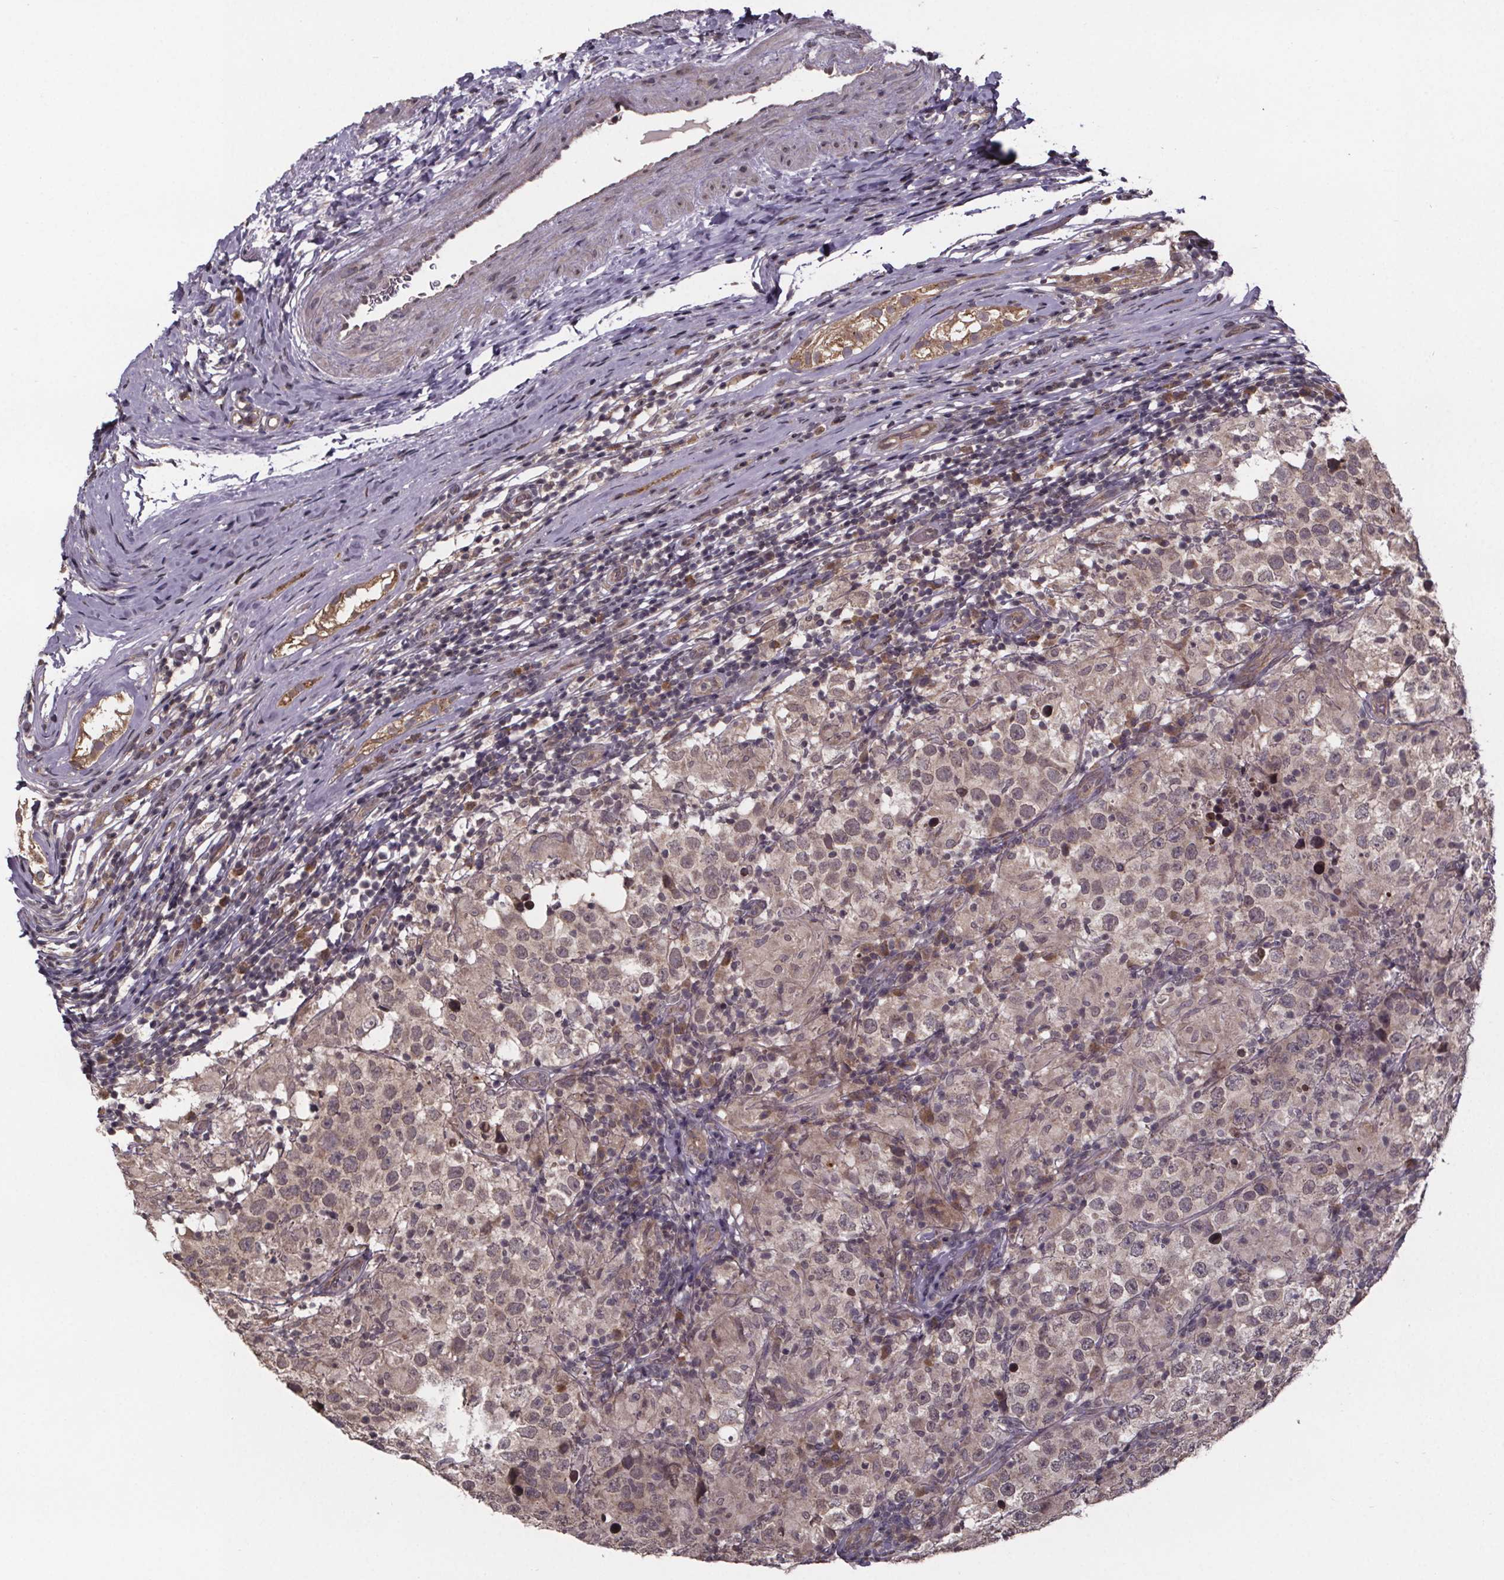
{"staining": {"intensity": "weak", "quantity": ">75%", "location": "cytoplasmic/membranous"}, "tissue": "testis cancer", "cell_type": "Tumor cells", "image_type": "cancer", "snomed": [{"axis": "morphology", "description": "Seminoma, NOS"}, {"axis": "morphology", "description": "Carcinoma, Embryonal, NOS"}, {"axis": "topography", "description": "Testis"}], "caption": "Approximately >75% of tumor cells in human embryonal carcinoma (testis) exhibit weak cytoplasmic/membranous protein expression as visualized by brown immunohistochemical staining.", "gene": "SAT1", "patient": {"sex": "male", "age": 41}}